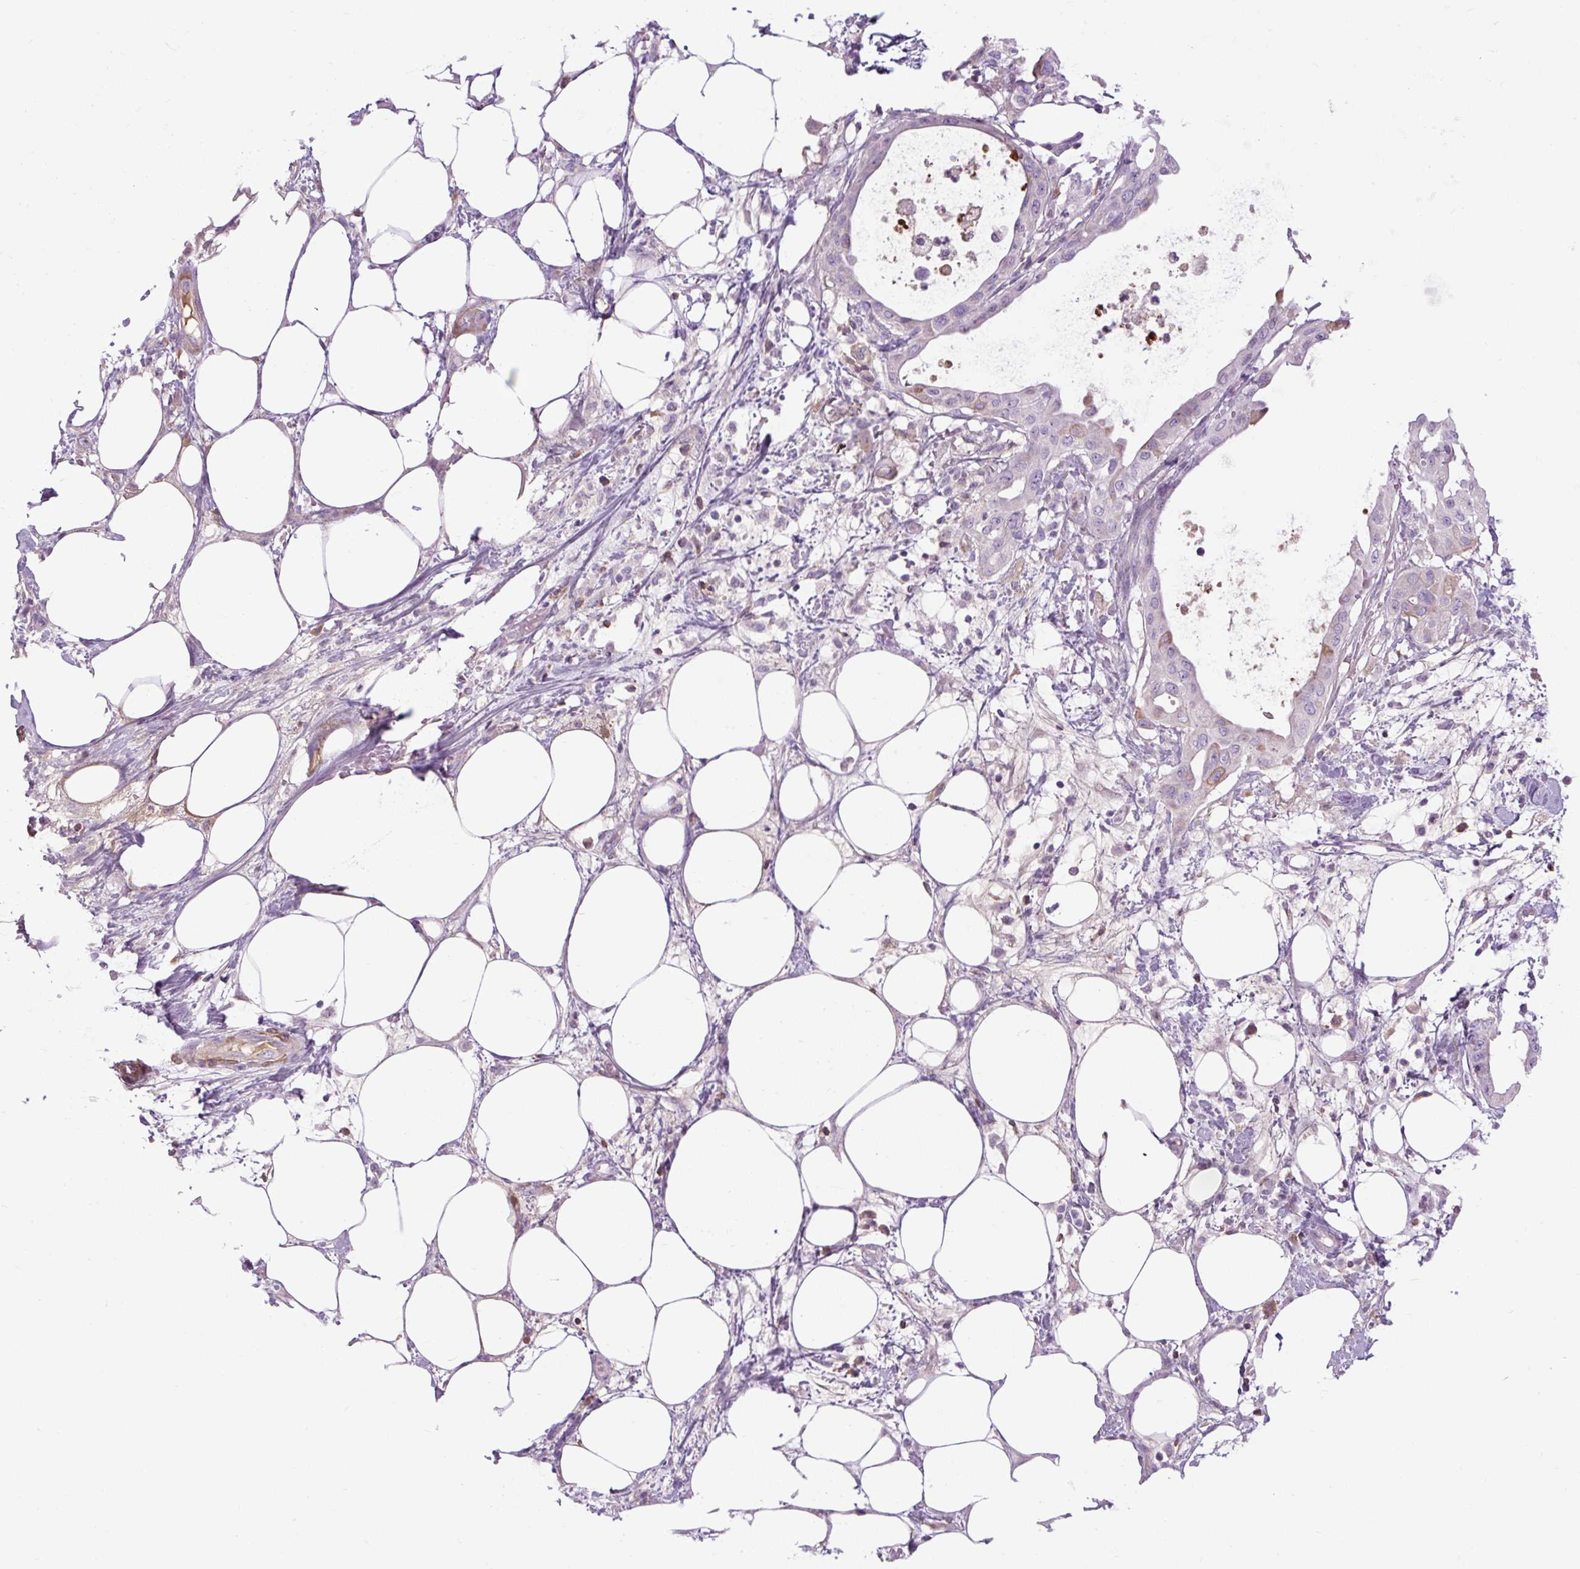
{"staining": {"intensity": "negative", "quantity": "none", "location": "none"}, "tissue": "pancreatic cancer", "cell_type": "Tumor cells", "image_type": "cancer", "snomed": [{"axis": "morphology", "description": "Adenocarcinoma, NOS"}, {"axis": "topography", "description": "Pancreas"}], "caption": "Photomicrograph shows no significant protein staining in tumor cells of adenocarcinoma (pancreatic).", "gene": "ARRDC2", "patient": {"sex": "male", "age": 68}}